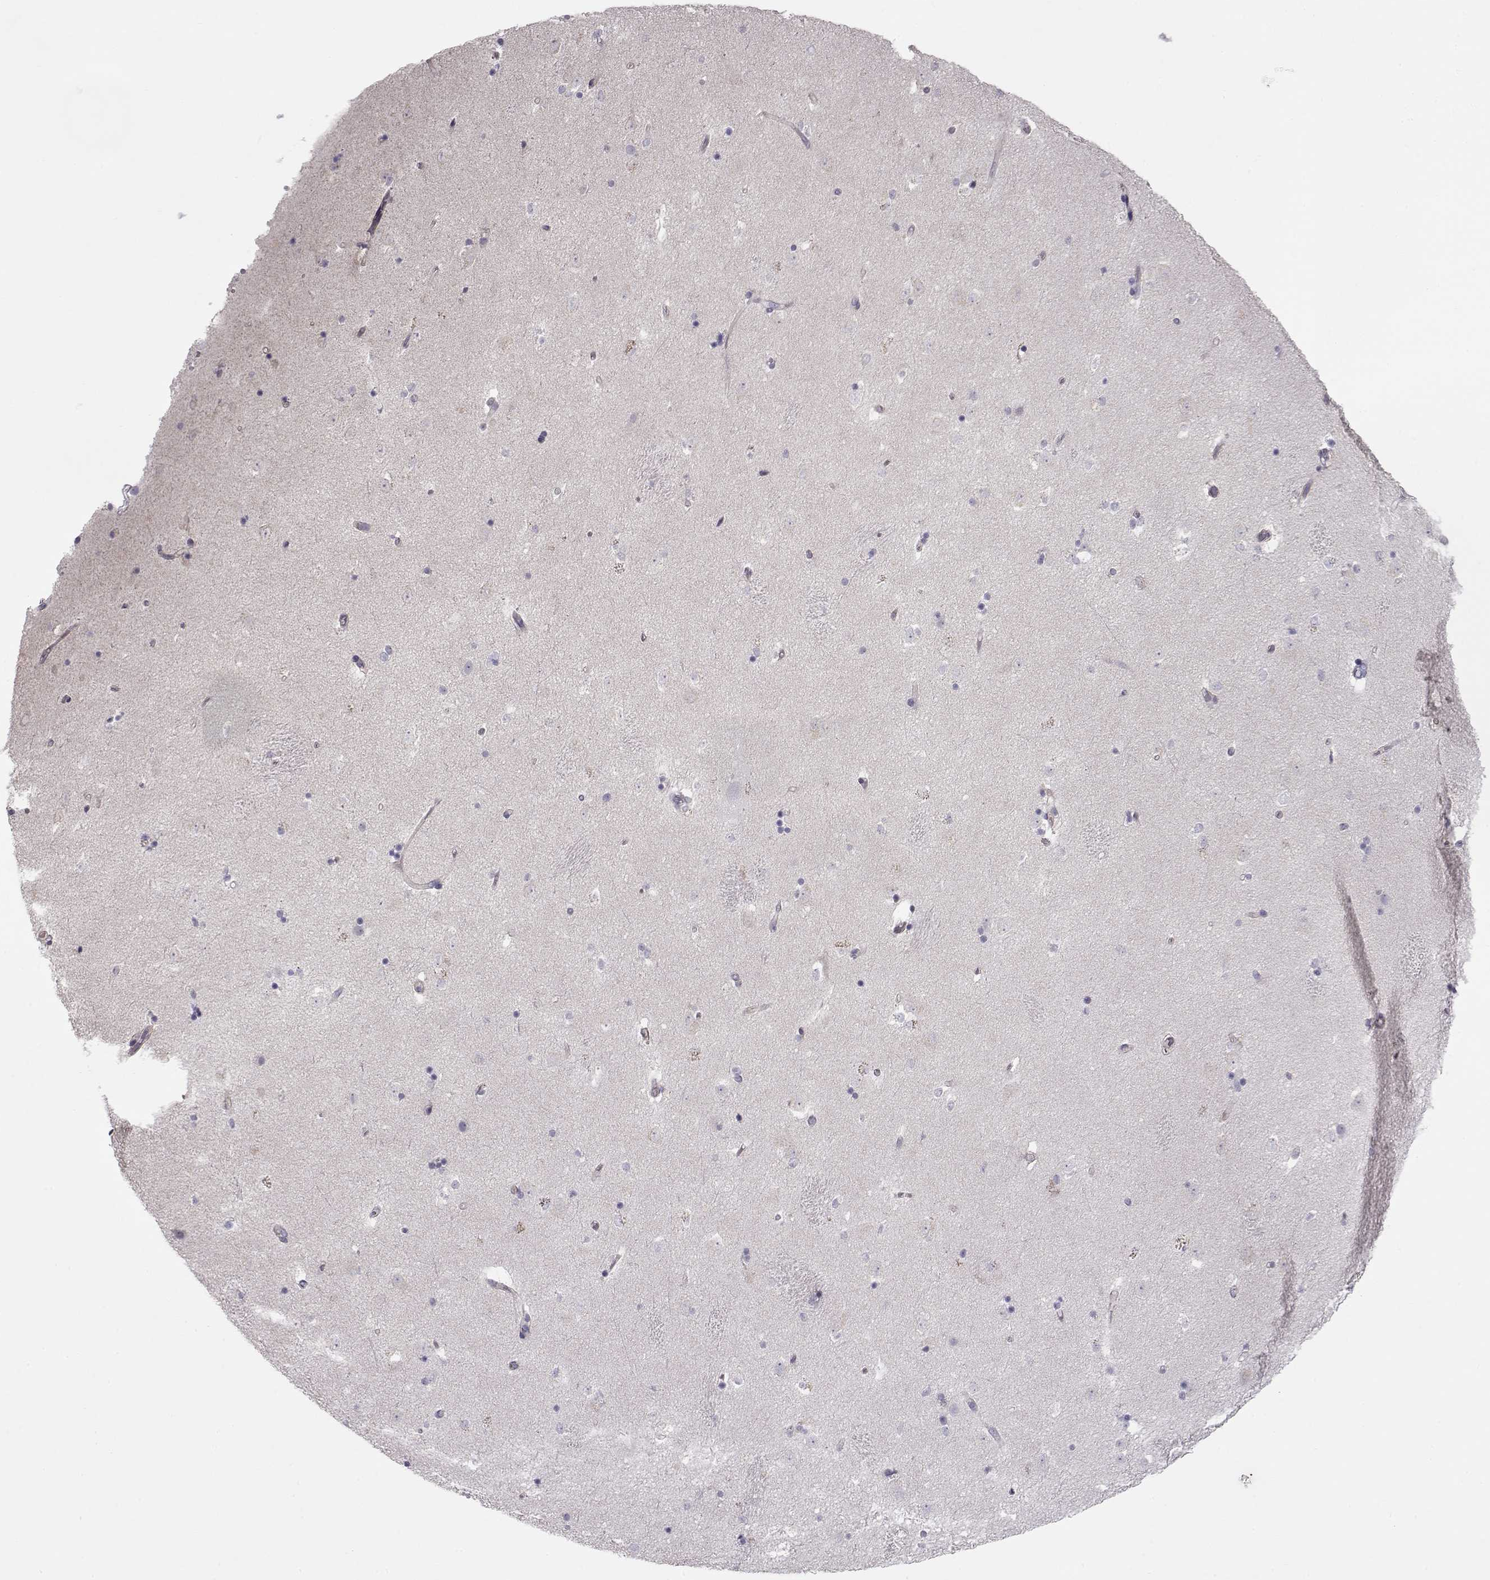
{"staining": {"intensity": "negative", "quantity": "none", "location": "none"}, "tissue": "caudate", "cell_type": "Glial cells", "image_type": "normal", "snomed": [{"axis": "morphology", "description": "Normal tissue, NOS"}, {"axis": "topography", "description": "Lateral ventricle wall"}], "caption": "An IHC image of normal caudate is shown. There is no staining in glial cells of caudate. (DAB (3,3'-diaminobenzidine) IHC, high magnification).", "gene": "GRK1", "patient": {"sex": "male", "age": 51}}